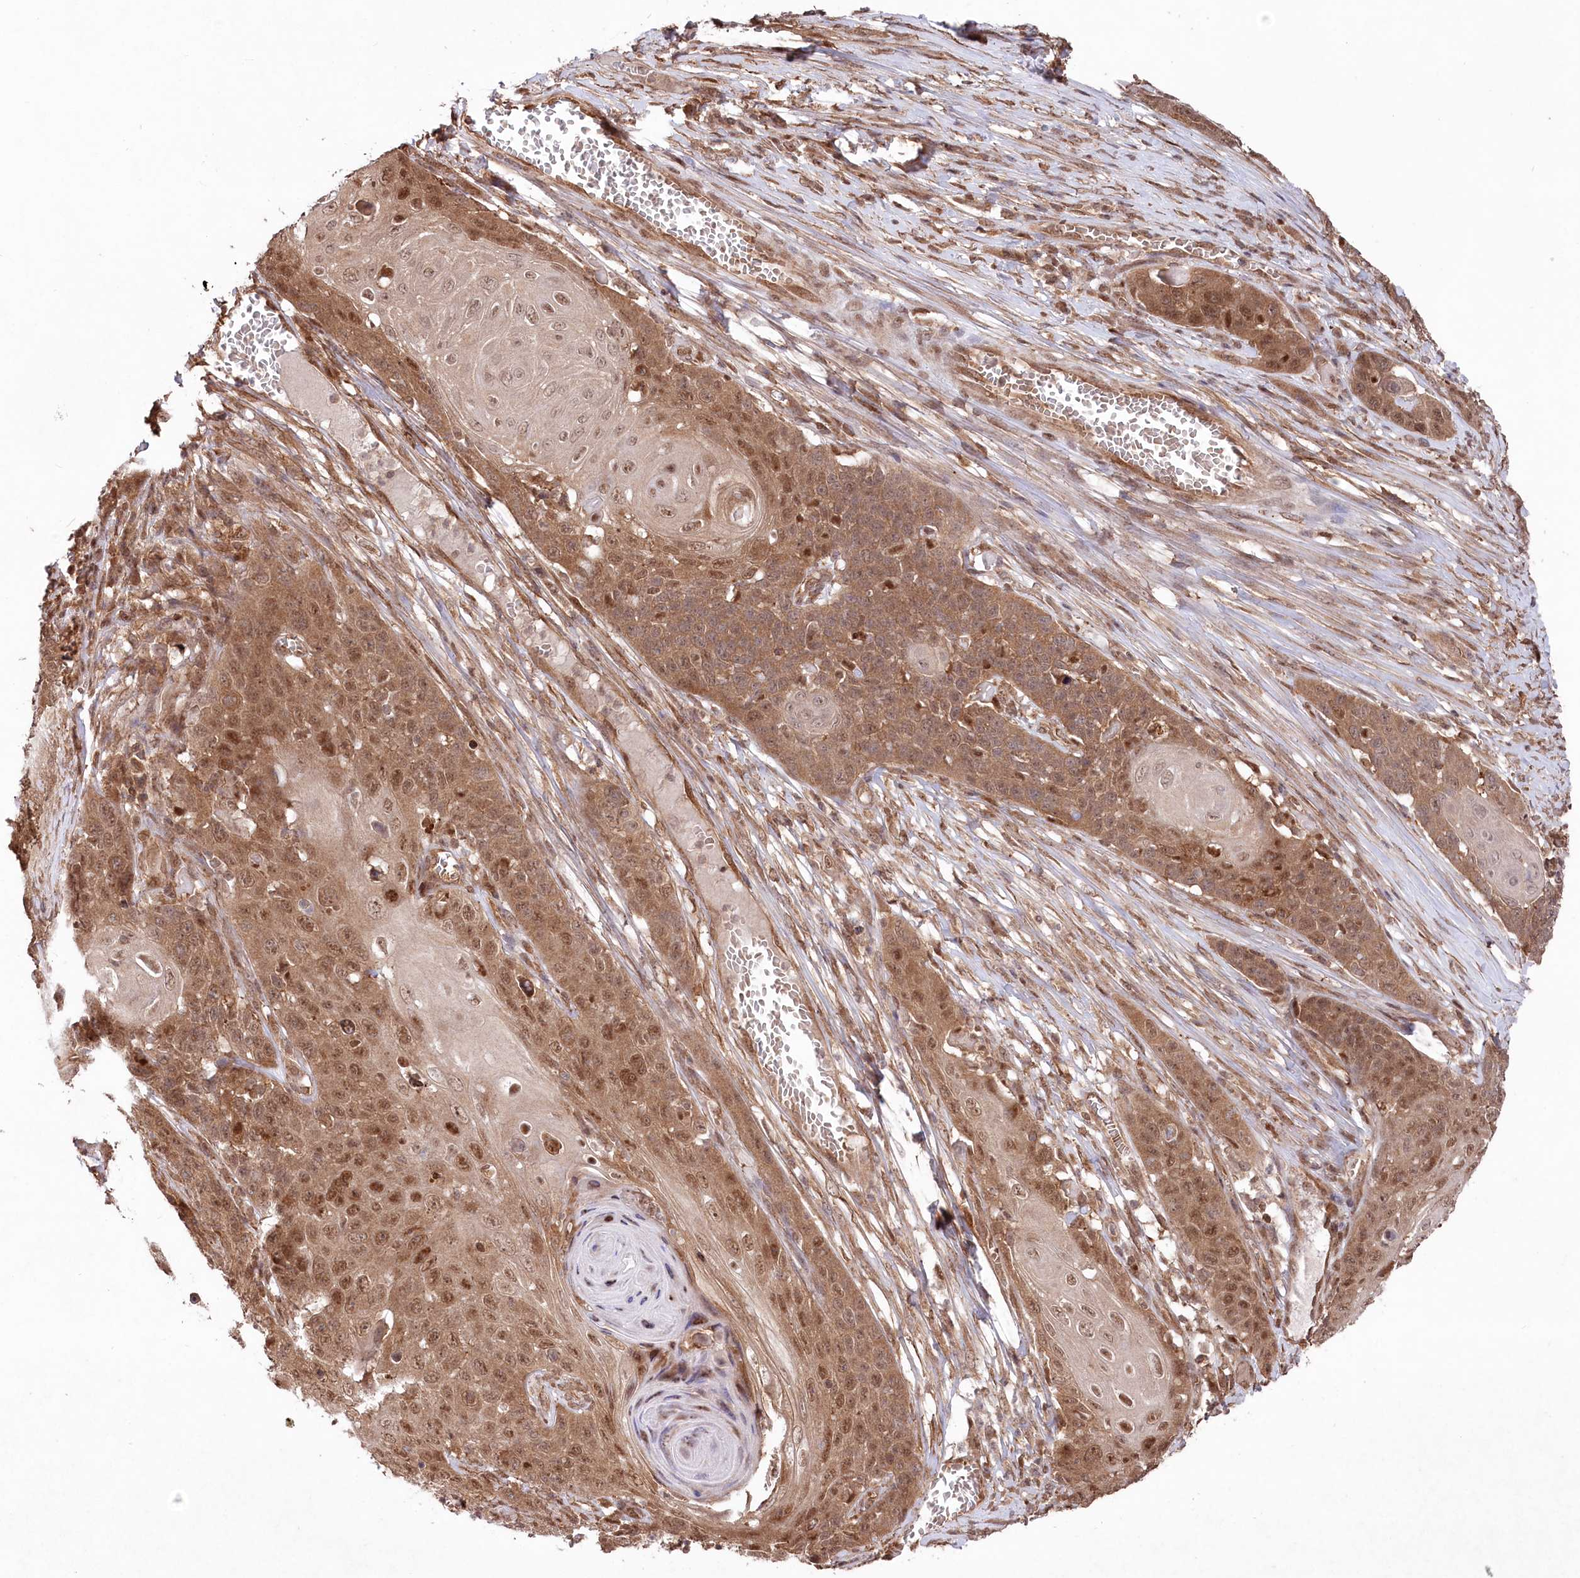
{"staining": {"intensity": "moderate", "quantity": ">75%", "location": "cytoplasmic/membranous,nuclear"}, "tissue": "skin cancer", "cell_type": "Tumor cells", "image_type": "cancer", "snomed": [{"axis": "morphology", "description": "Squamous cell carcinoma, NOS"}, {"axis": "topography", "description": "Skin"}], "caption": "A high-resolution image shows immunohistochemistry (IHC) staining of squamous cell carcinoma (skin), which reveals moderate cytoplasmic/membranous and nuclear expression in about >75% of tumor cells. (Brightfield microscopy of DAB IHC at high magnification).", "gene": "PSMA1", "patient": {"sex": "male", "age": 55}}